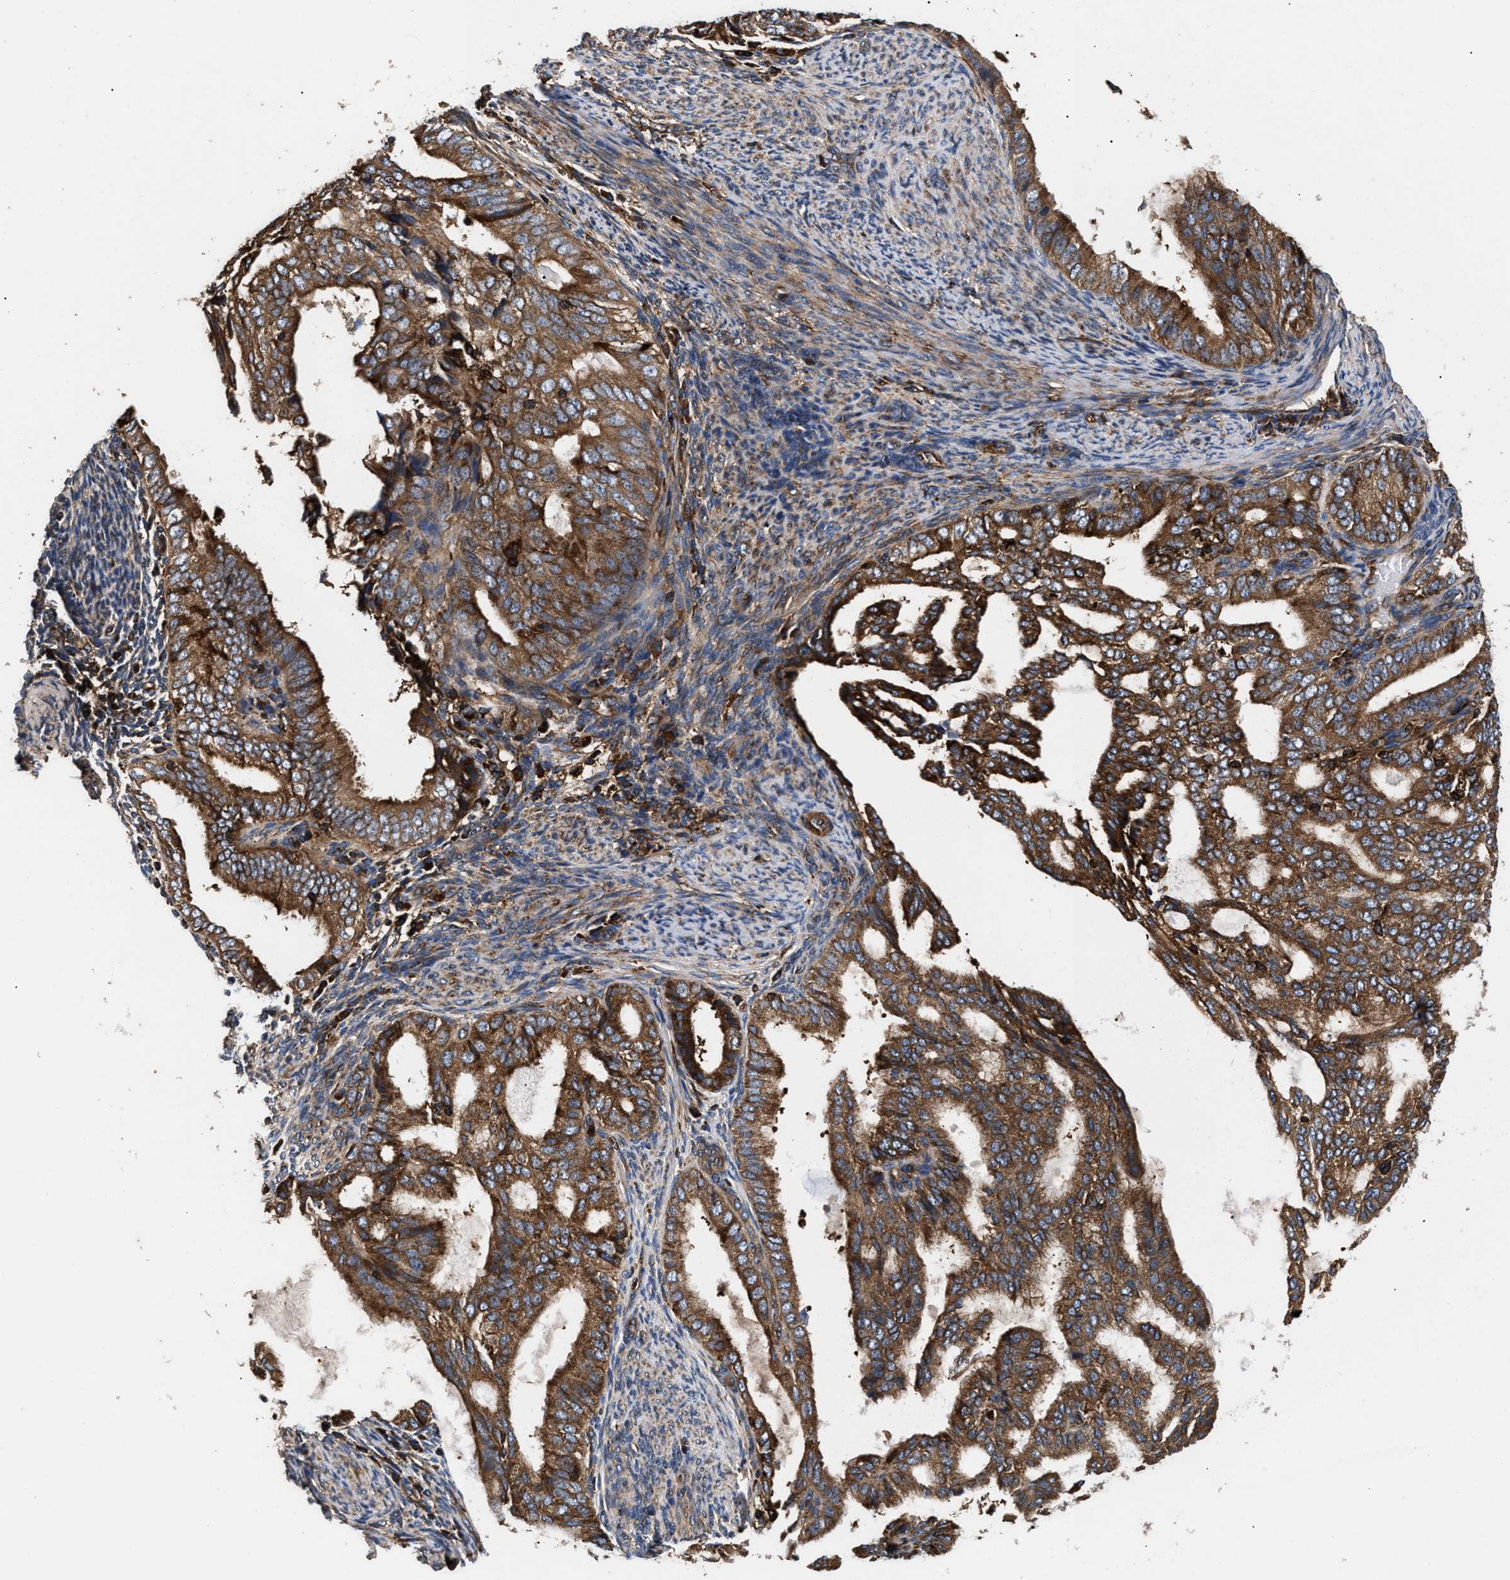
{"staining": {"intensity": "strong", "quantity": ">75%", "location": "cytoplasmic/membranous"}, "tissue": "endometrial cancer", "cell_type": "Tumor cells", "image_type": "cancer", "snomed": [{"axis": "morphology", "description": "Adenocarcinoma, NOS"}, {"axis": "topography", "description": "Endometrium"}], "caption": "The photomicrograph demonstrates staining of endometrial cancer (adenocarcinoma), revealing strong cytoplasmic/membranous protein staining (brown color) within tumor cells.", "gene": "KYAT1", "patient": {"sex": "female", "age": 58}}